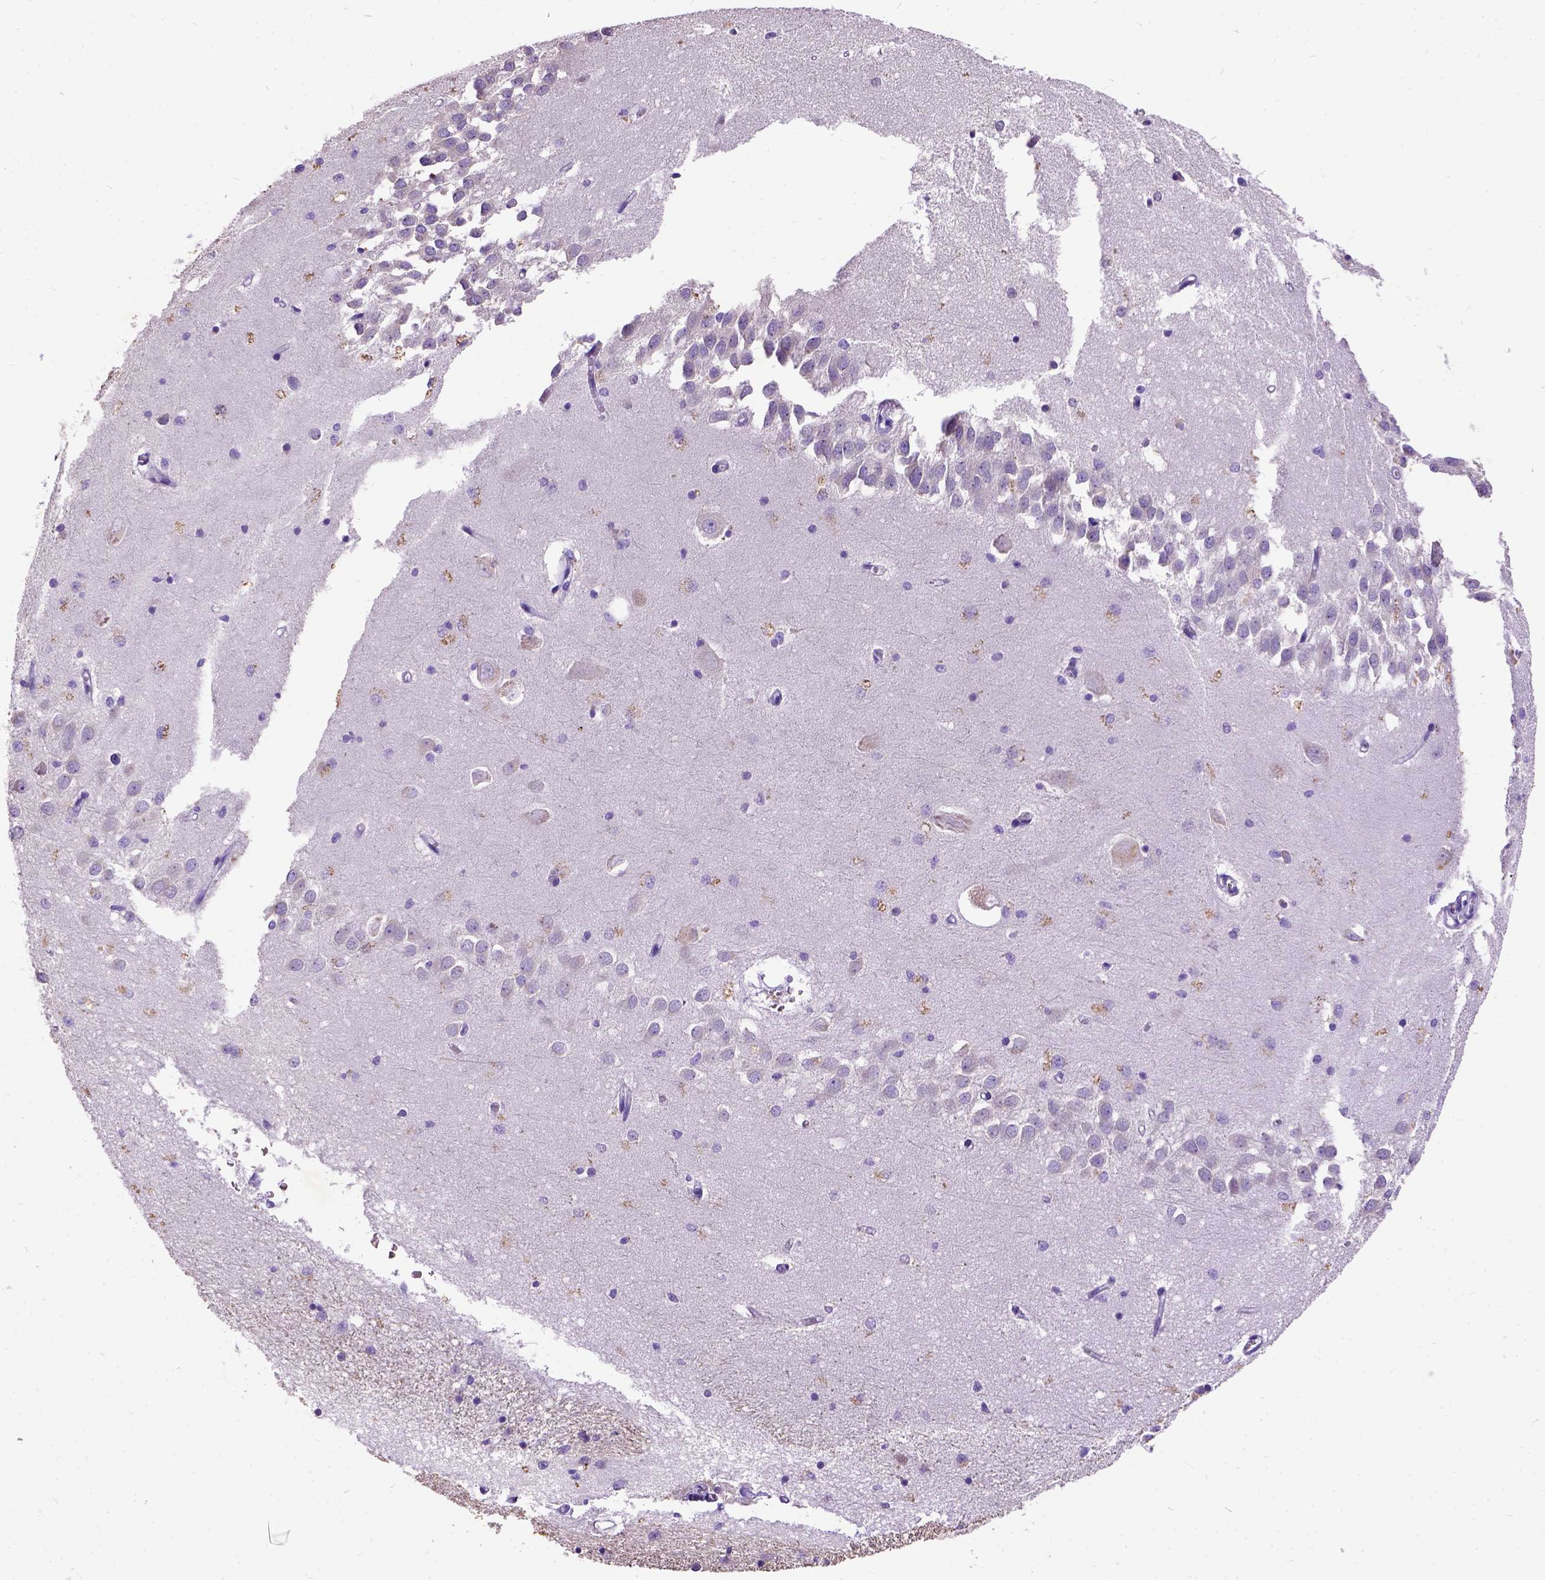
{"staining": {"intensity": "negative", "quantity": "none", "location": "none"}, "tissue": "hippocampus", "cell_type": "Glial cells", "image_type": "normal", "snomed": [{"axis": "morphology", "description": "Normal tissue, NOS"}, {"axis": "topography", "description": "Lateral ventricle wall"}, {"axis": "topography", "description": "Hippocampus"}], "caption": "DAB (3,3'-diaminobenzidine) immunohistochemical staining of normal hippocampus demonstrates no significant positivity in glial cells.", "gene": "CFAP54", "patient": {"sex": "female", "age": 63}}